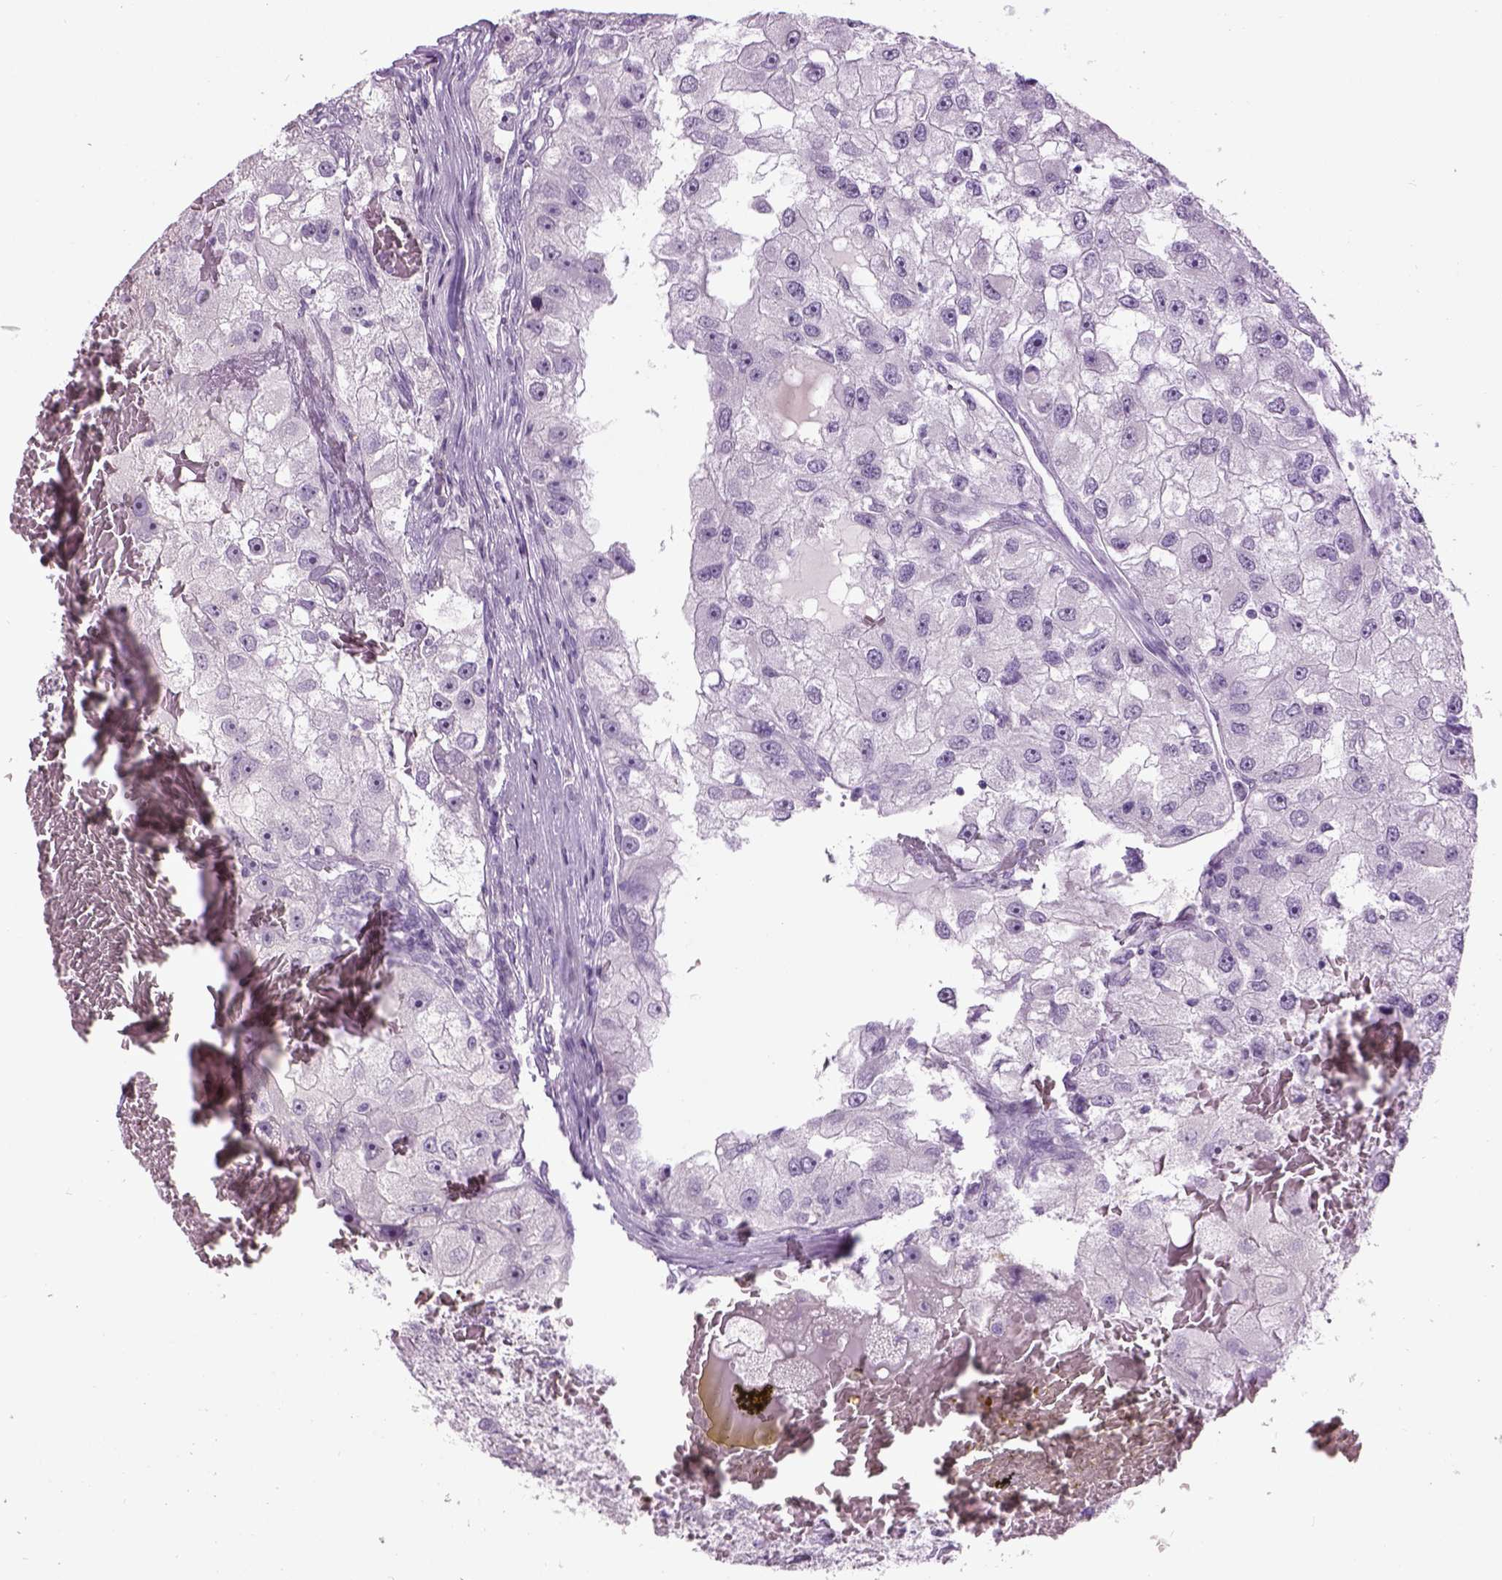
{"staining": {"intensity": "negative", "quantity": "none", "location": "none"}, "tissue": "renal cancer", "cell_type": "Tumor cells", "image_type": "cancer", "snomed": [{"axis": "morphology", "description": "Adenocarcinoma, NOS"}, {"axis": "topography", "description": "Kidney"}], "caption": "High magnification brightfield microscopy of renal adenocarcinoma stained with DAB (brown) and counterstained with hematoxylin (blue): tumor cells show no significant positivity.", "gene": "GABRB2", "patient": {"sex": "male", "age": 63}}